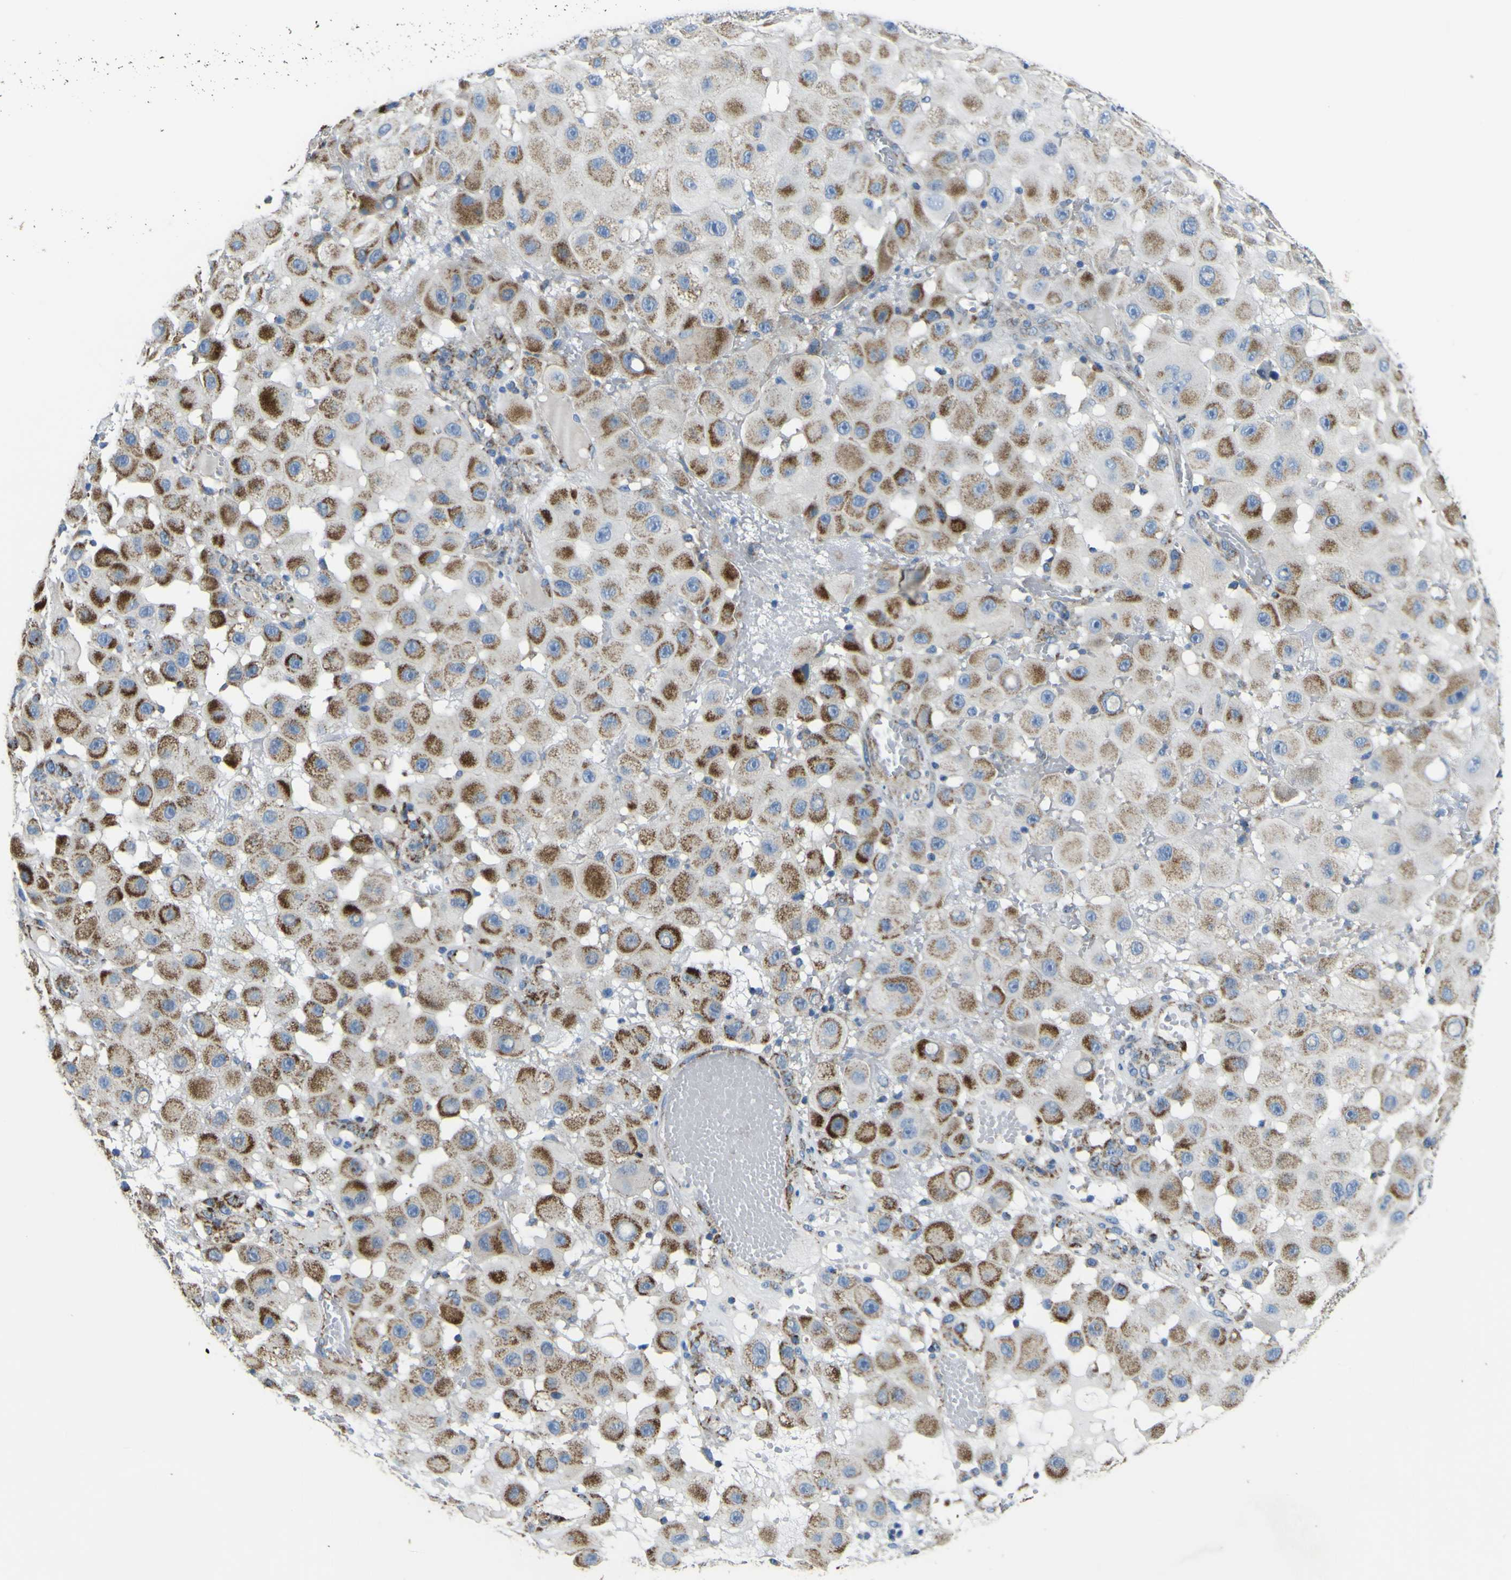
{"staining": {"intensity": "moderate", "quantity": "25%-75%", "location": "cytoplasmic/membranous"}, "tissue": "melanoma", "cell_type": "Tumor cells", "image_type": "cancer", "snomed": [{"axis": "morphology", "description": "Malignant melanoma, NOS"}, {"axis": "topography", "description": "Skin"}], "caption": "IHC of melanoma demonstrates medium levels of moderate cytoplasmic/membranous positivity in approximately 25%-75% of tumor cells.", "gene": "ALDH18A1", "patient": {"sex": "female", "age": 81}}